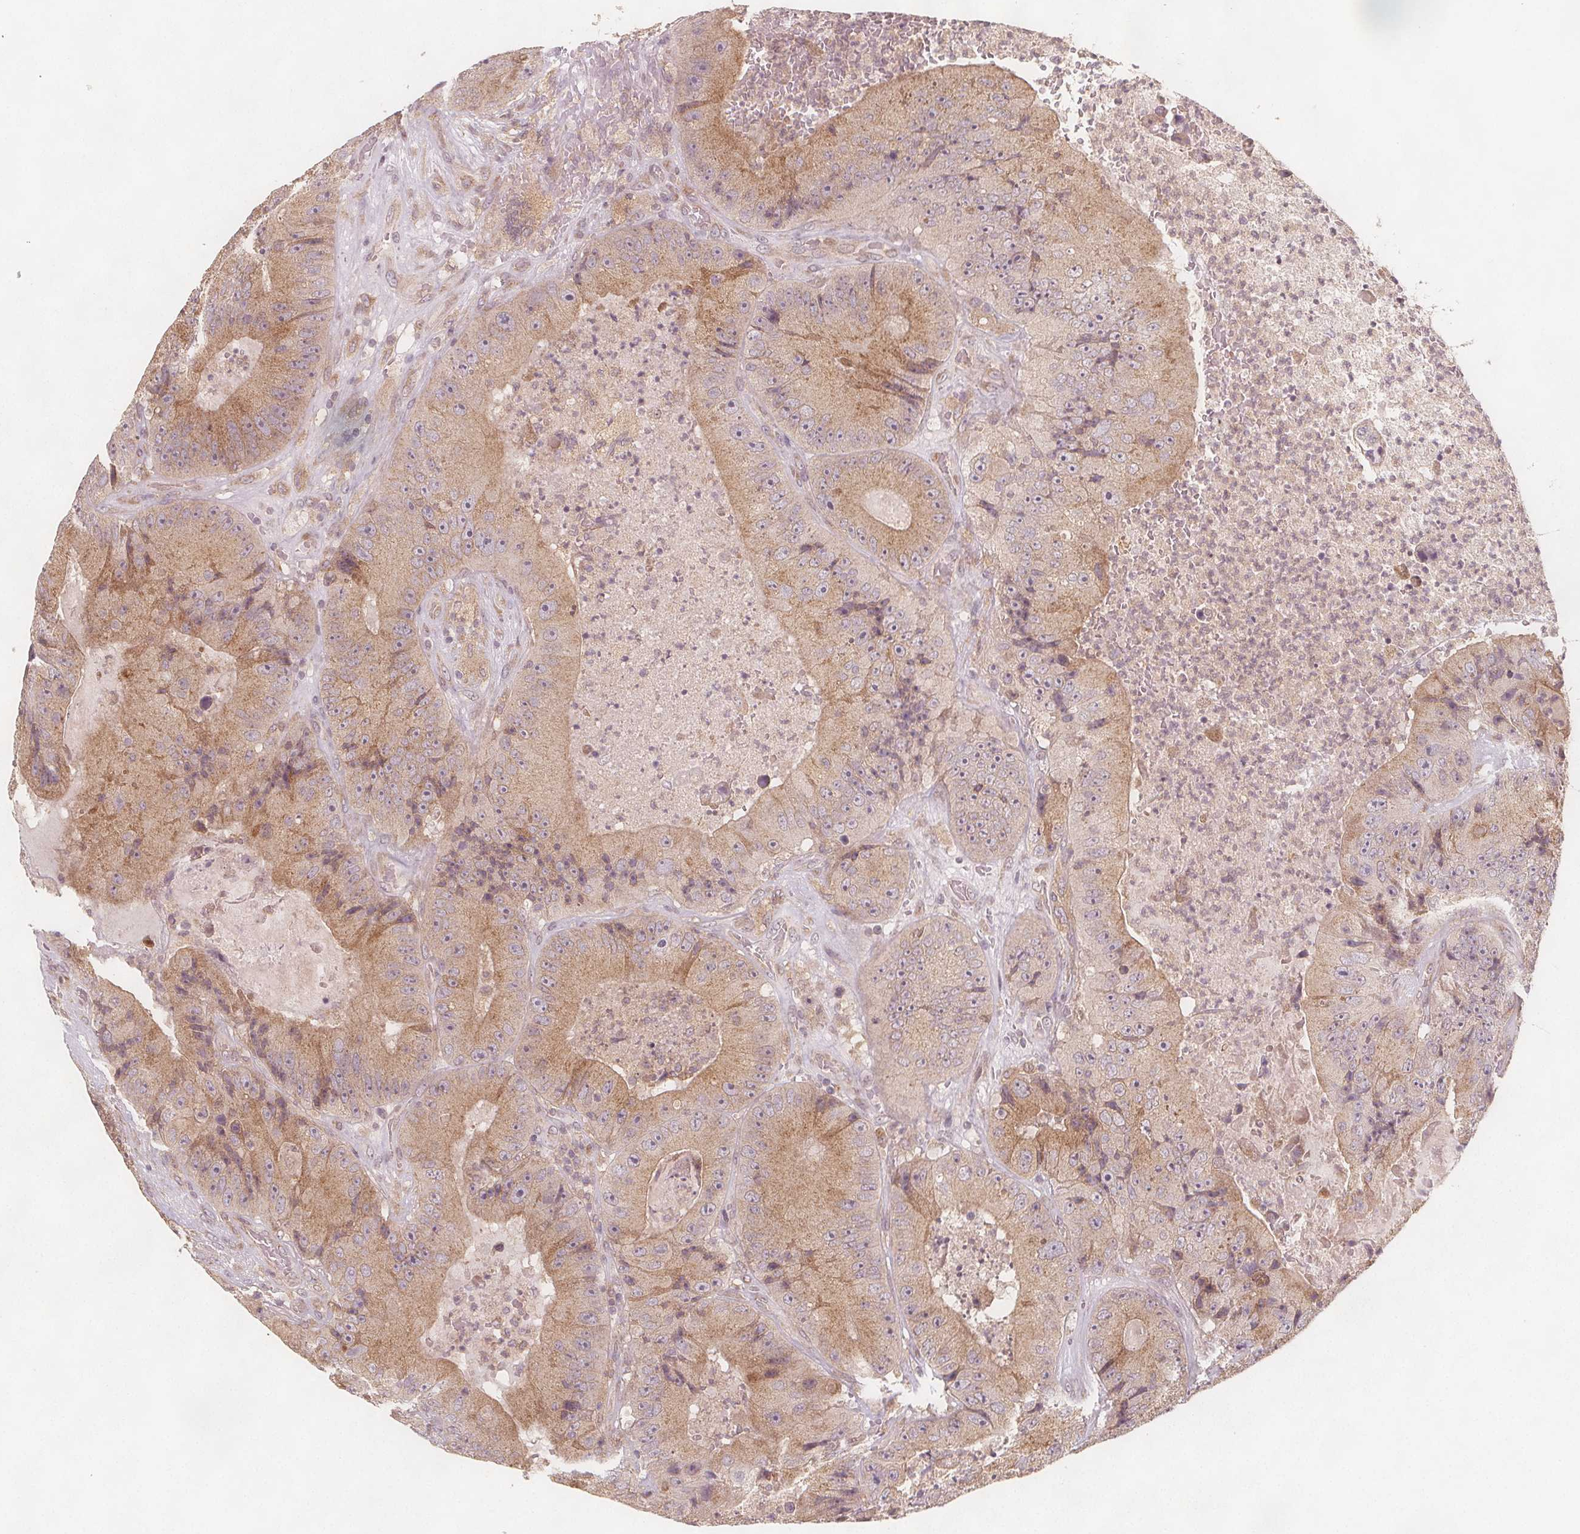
{"staining": {"intensity": "moderate", "quantity": "25%-75%", "location": "cytoplasmic/membranous"}, "tissue": "colorectal cancer", "cell_type": "Tumor cells", "image_type": "cancer", "snomed": [{"axis": "morphology", "description": "Adenocarcinoma, NOS"}, {"axis": "topography", "description": "Colon"}], "caption": "This is an image of immunohistochemistry staining of adenocarcinoma (colorectal), which shows moderate expression in the cytoplasmic/membranous of tumor cells.", "gene": "NCSTN", "patient": {"sex": "female", "age": 86}}